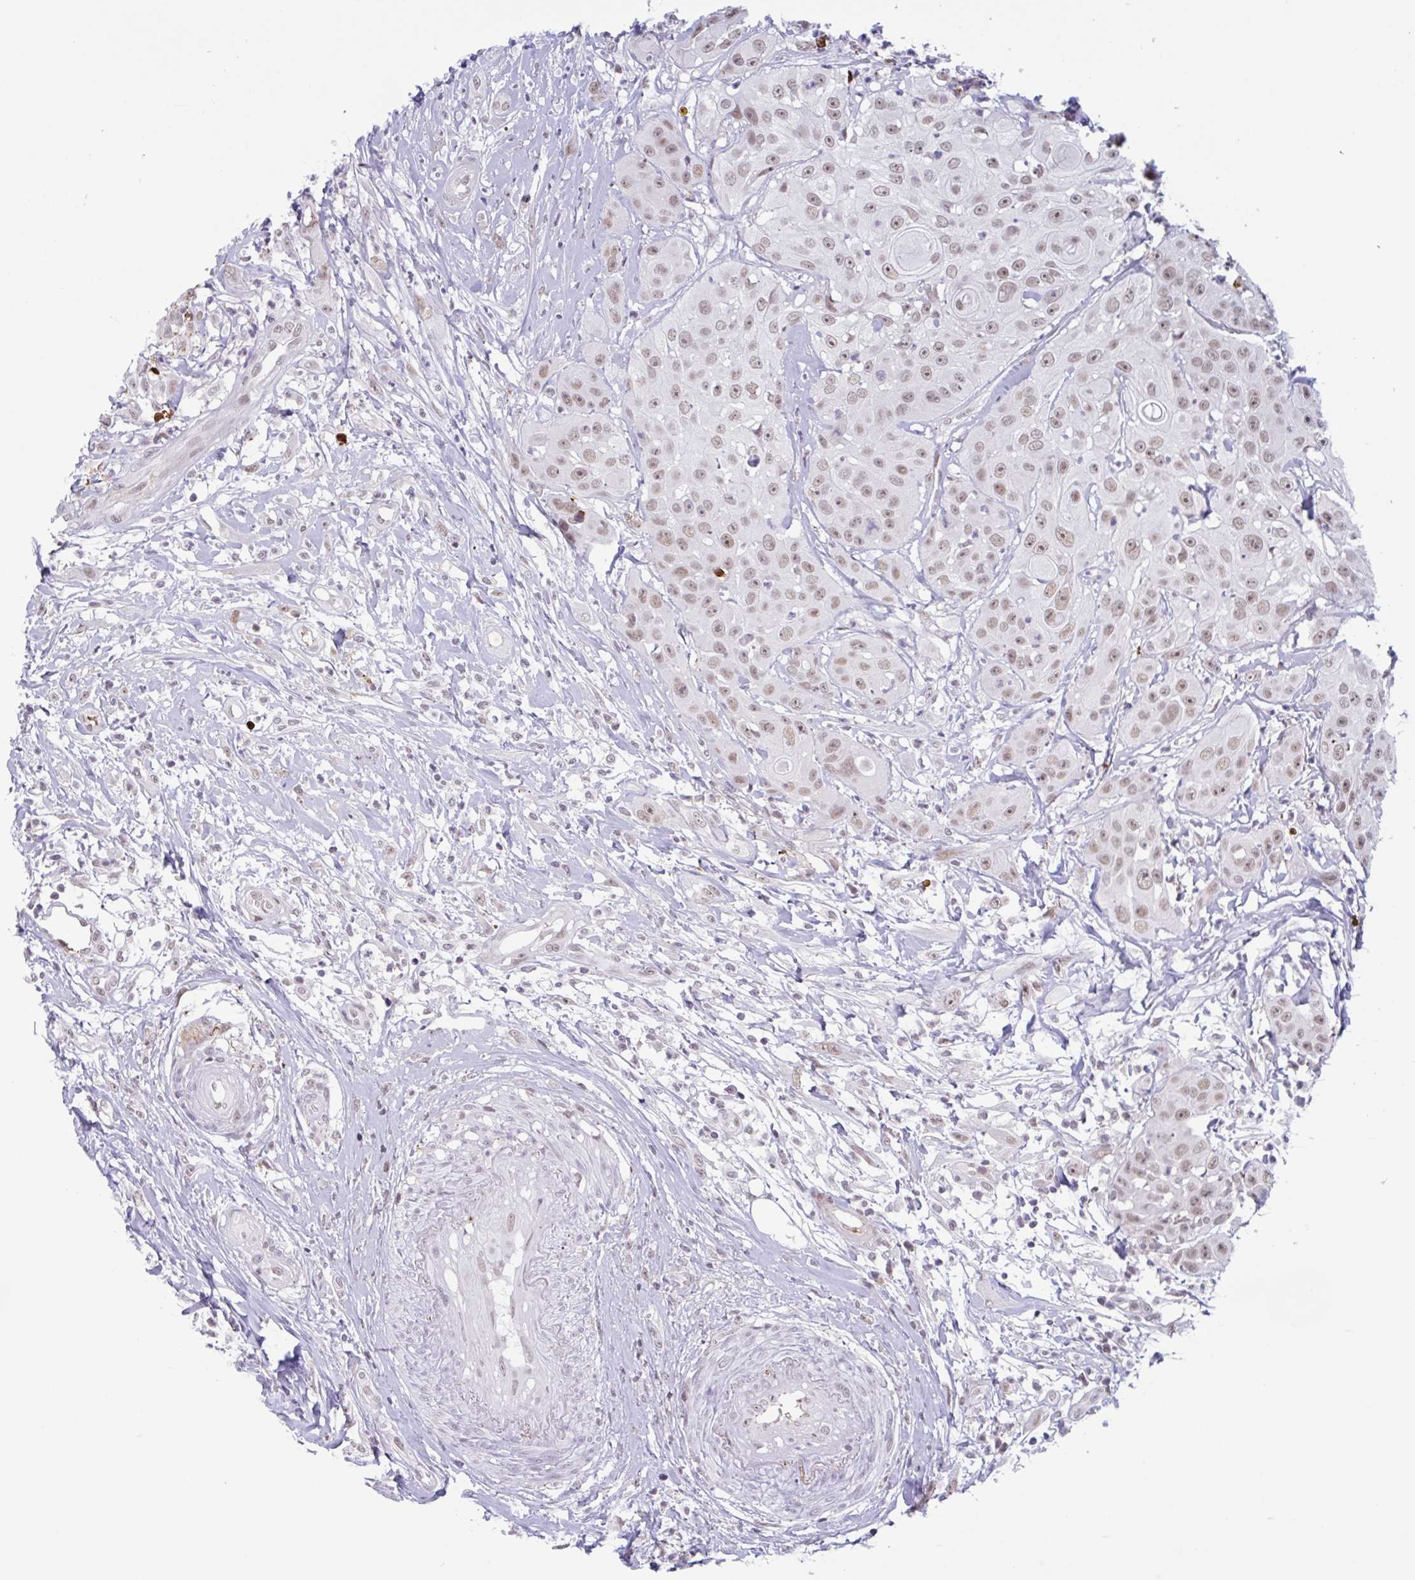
{"staining": {"intensity": "moderate", "quantity": ">75%", "location": "nuclear"}, "tissue": "head and neck cancer", "cell_type": "Tumor cells", "image_type": "cancer", "snomed": [{"axis": "morphology", "description": "Squamous cell carcinoma, NOS"}, {"axis": "topography", "description": "Head-Neck"}], "caption": "Head and neck squamous cell carcinoma stained with DAB (3,3'-diaminobenzidine) IHC exhibits medium levels of moderate nuclear staining in approximately >75% of tumor cells. (IHC, brightfield microscopy, high magnification).", "gene": "PLG", "patient": {"sex": "male", "age": 83}}